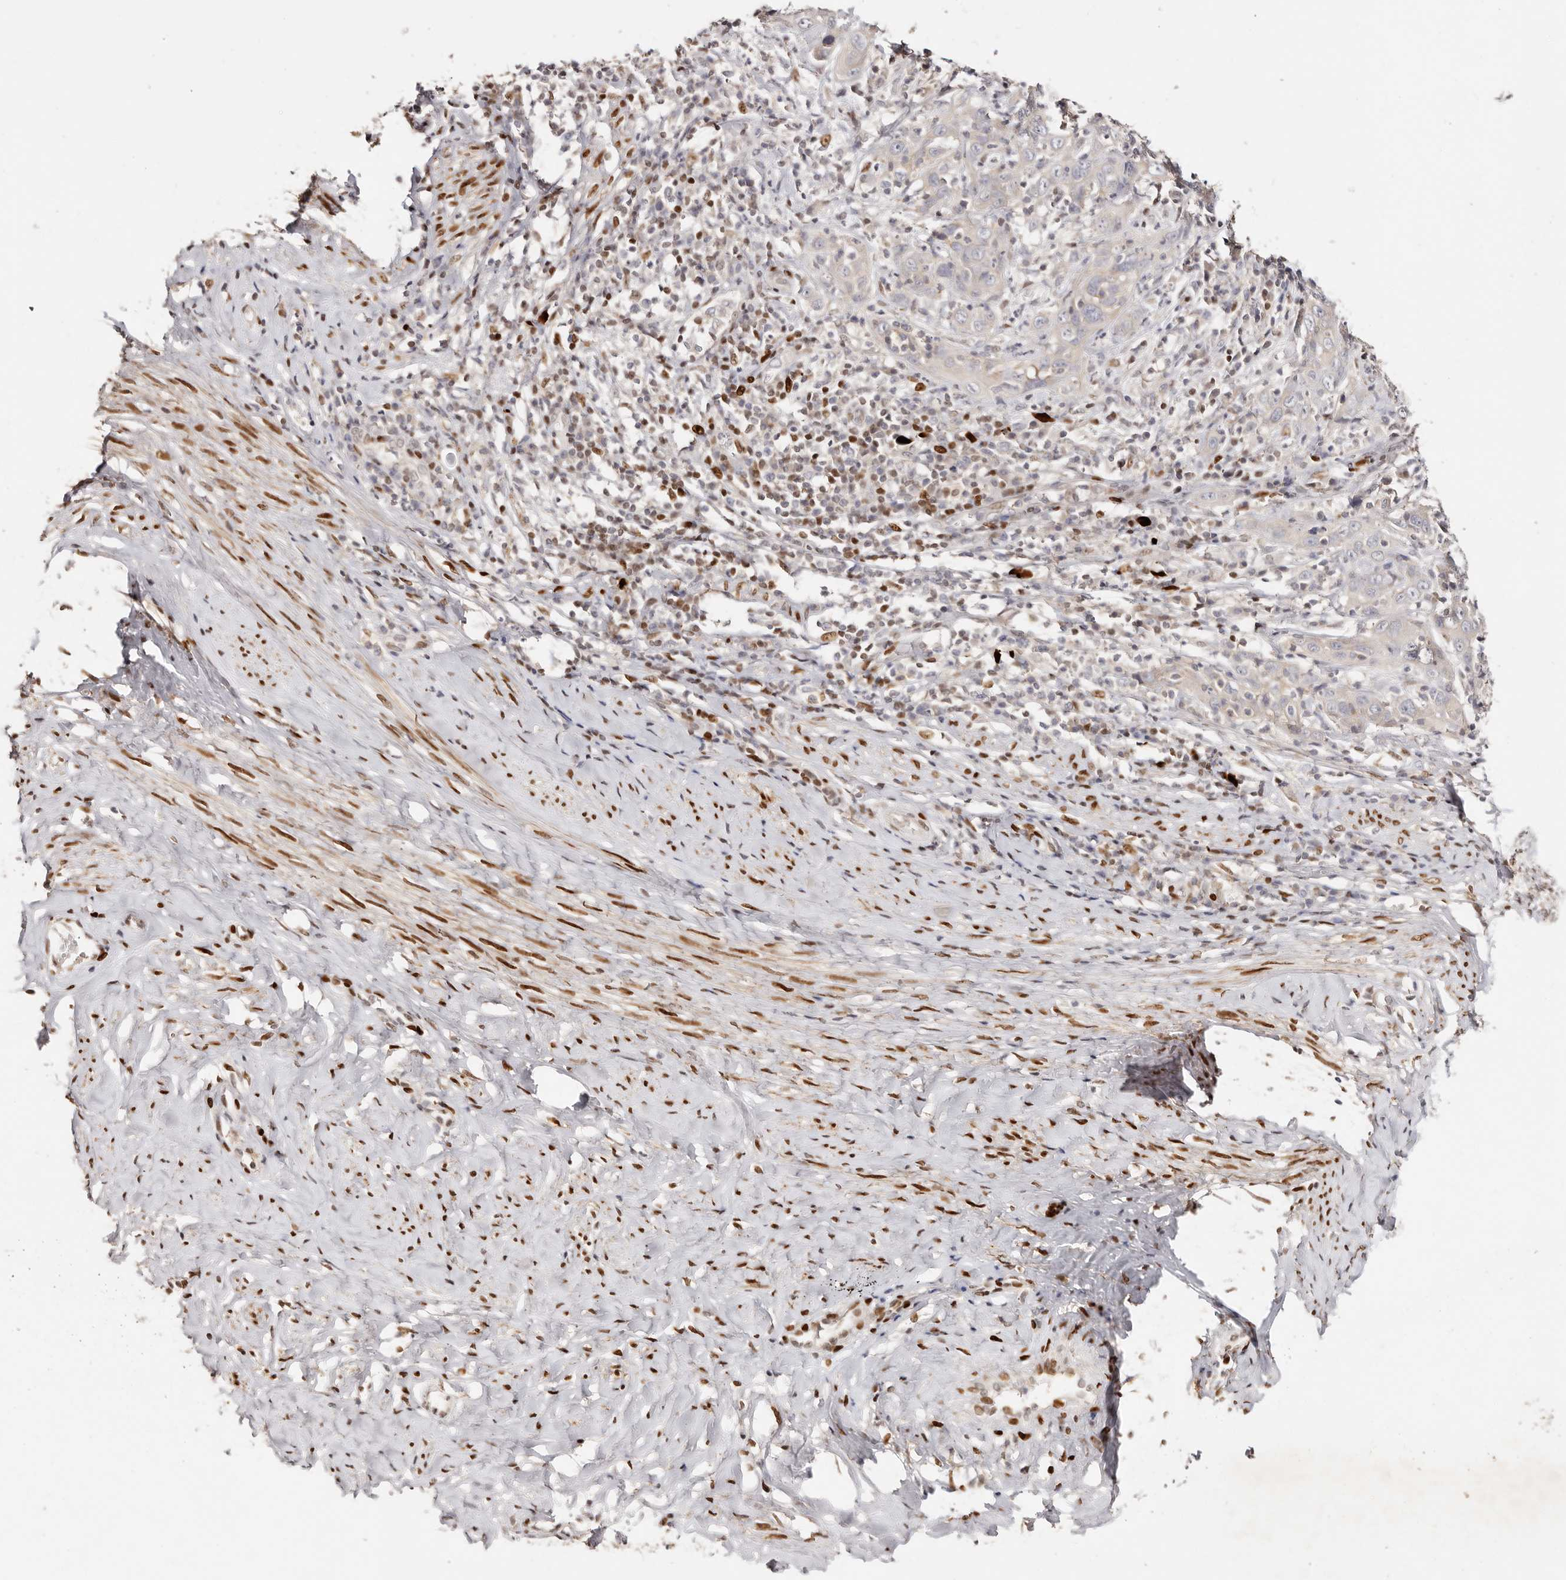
{"staining": {"intensity": "negative", "quantity": "none", "location": "none"}, "tissue": "cervical cancer", "cell_type": "Tumor cells", "image_type": "cancer", "snomed": [{"axis": "morphology", "description": "Squamous cell carcinoma, NOS"}, {"axis": "topography", "description": "Cervix"}], "caption": "The image exhibits no staining of tumor cells in cervical cancer.", "gene": "IQGAP3", "patient": {"sex": "female", "age": 46}}